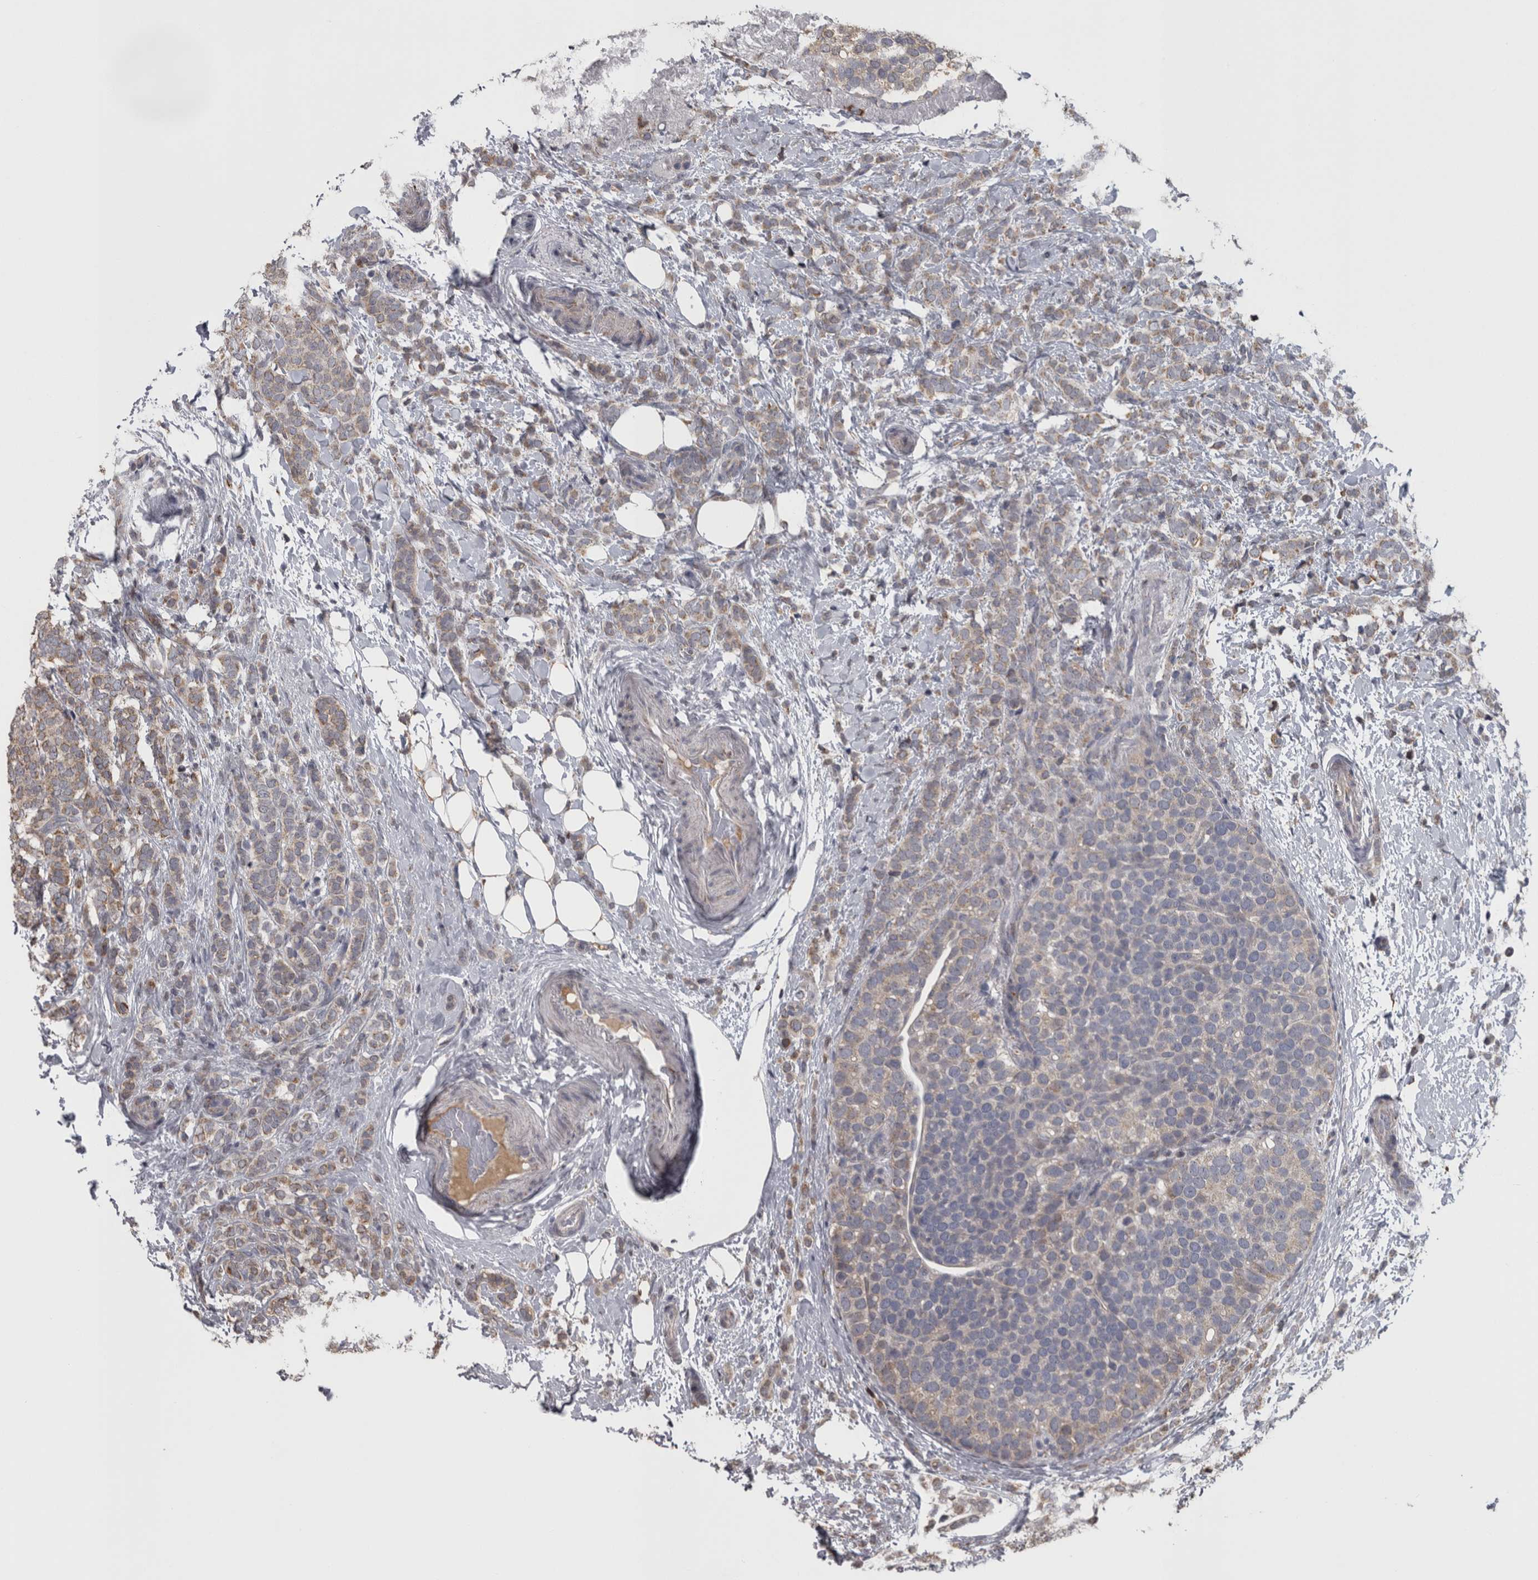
{"staining": {"intensity": "weak", "quantity": ">75%", "location": "cytoplasmic/membranous"}, "tissue": "breast cancer", "cell_type": "Tumor cells", "image_type": "cancer", "snomed": [{"axis": "morphology", "description": "Lobular carcinoma"}, {"axis": "topography", "description": "Breast"}], "caption": "The micrograph demonstrates a brown stain indicating the presence of a protein in the cytoplasmic/membranous of tumor cells in breast cancer. (IHC, brightfield microscopy, high magnification).", "gene": "DBT", "patient": {"sex": "female", "age": 50}}